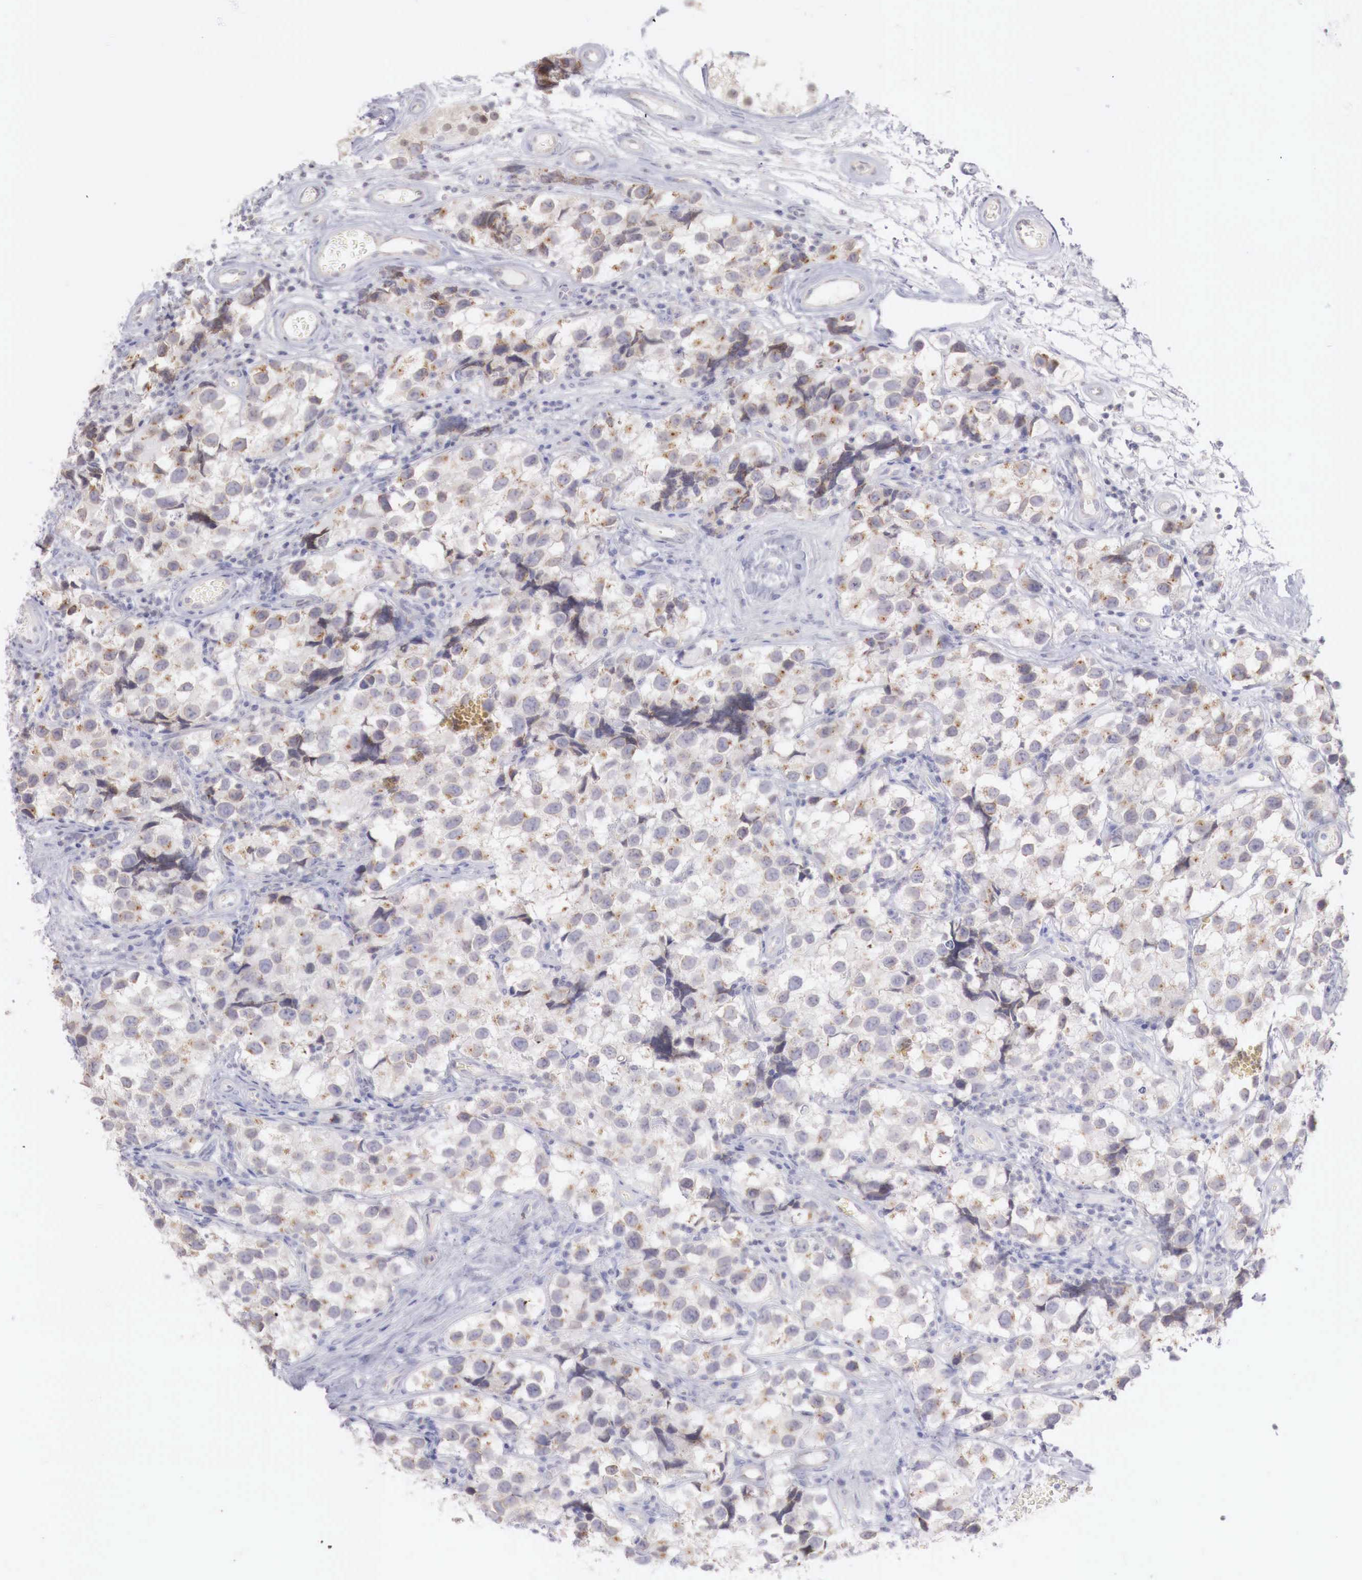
{"staining": {"intensity": "negative", "quantity": "none", "location": "none"}, "tissue": "testis cancer", "cell_type": "Tumor cells", "image_type": "cancer", "snomed": [{"axis": "morphology", "description": "Seminoma, NOS"}, {"axis": "topography", "description": "Testis"}], "caption": "The immunohistochemistry histopathology image has no significant expression in tumor cells of testis cancer (seminoma) tissue.", "gene": "TRIM13", "patient": {"sex": "male", "age": 39}}